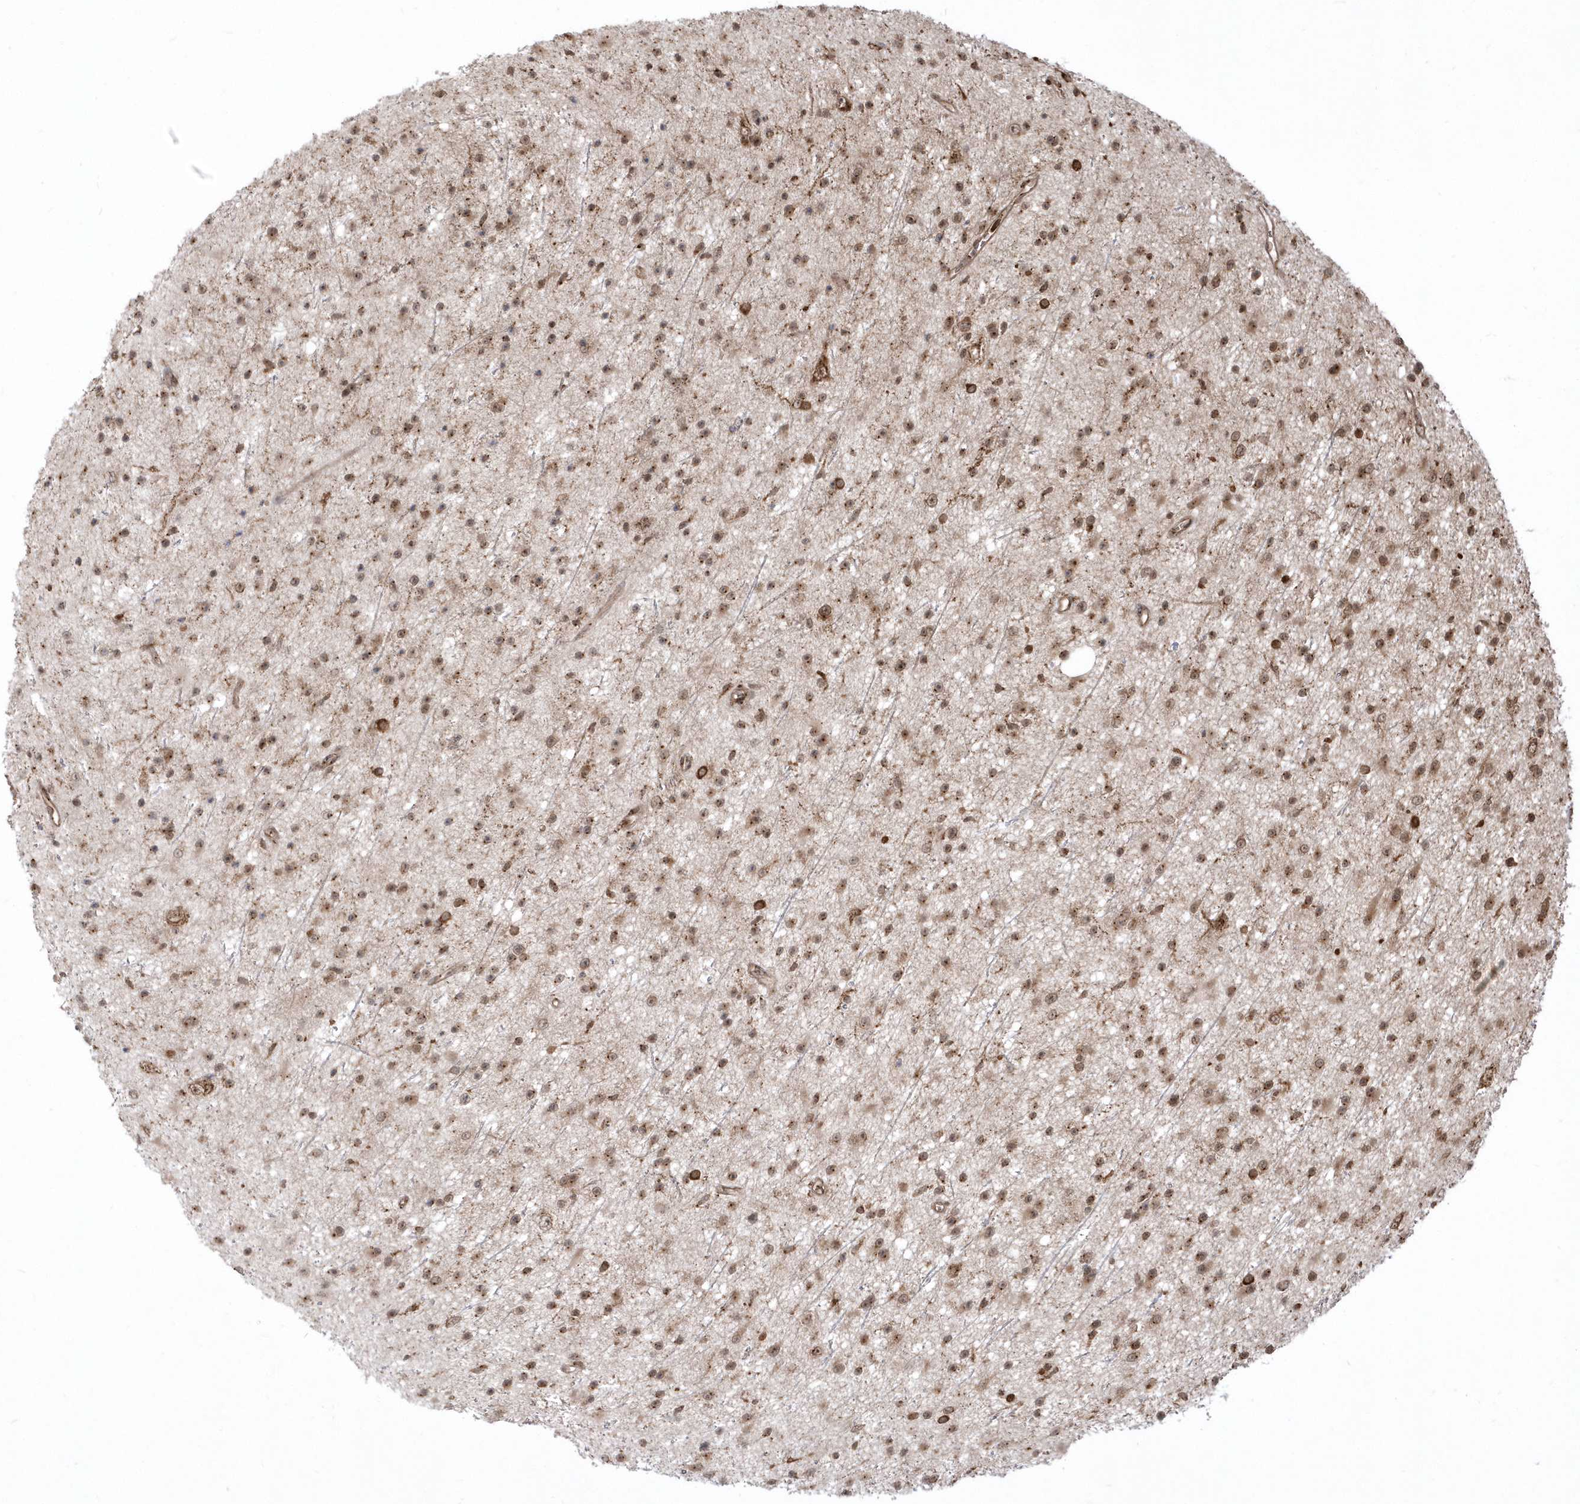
{"staining": {"intensity": "moderate", "quantity": "25%-75%", "location": "cytoplasmic/membranous"}, "tissue": "glioma", "cell_type": "Tumor cells", "image_type": "cancer", "snomed": [{"axis": "morphology", "description": "Glioma, malignant, Low grade"}, {"axis": "topography", "description": "Cerebral cortex"}], "caption": "Tumor cells show moderate cytoplasmic/membranous positivity in approximately 25%-75% of cells in glioma.", "gene": "EPC2", "patient": {"sex": "female", "age": 39}}